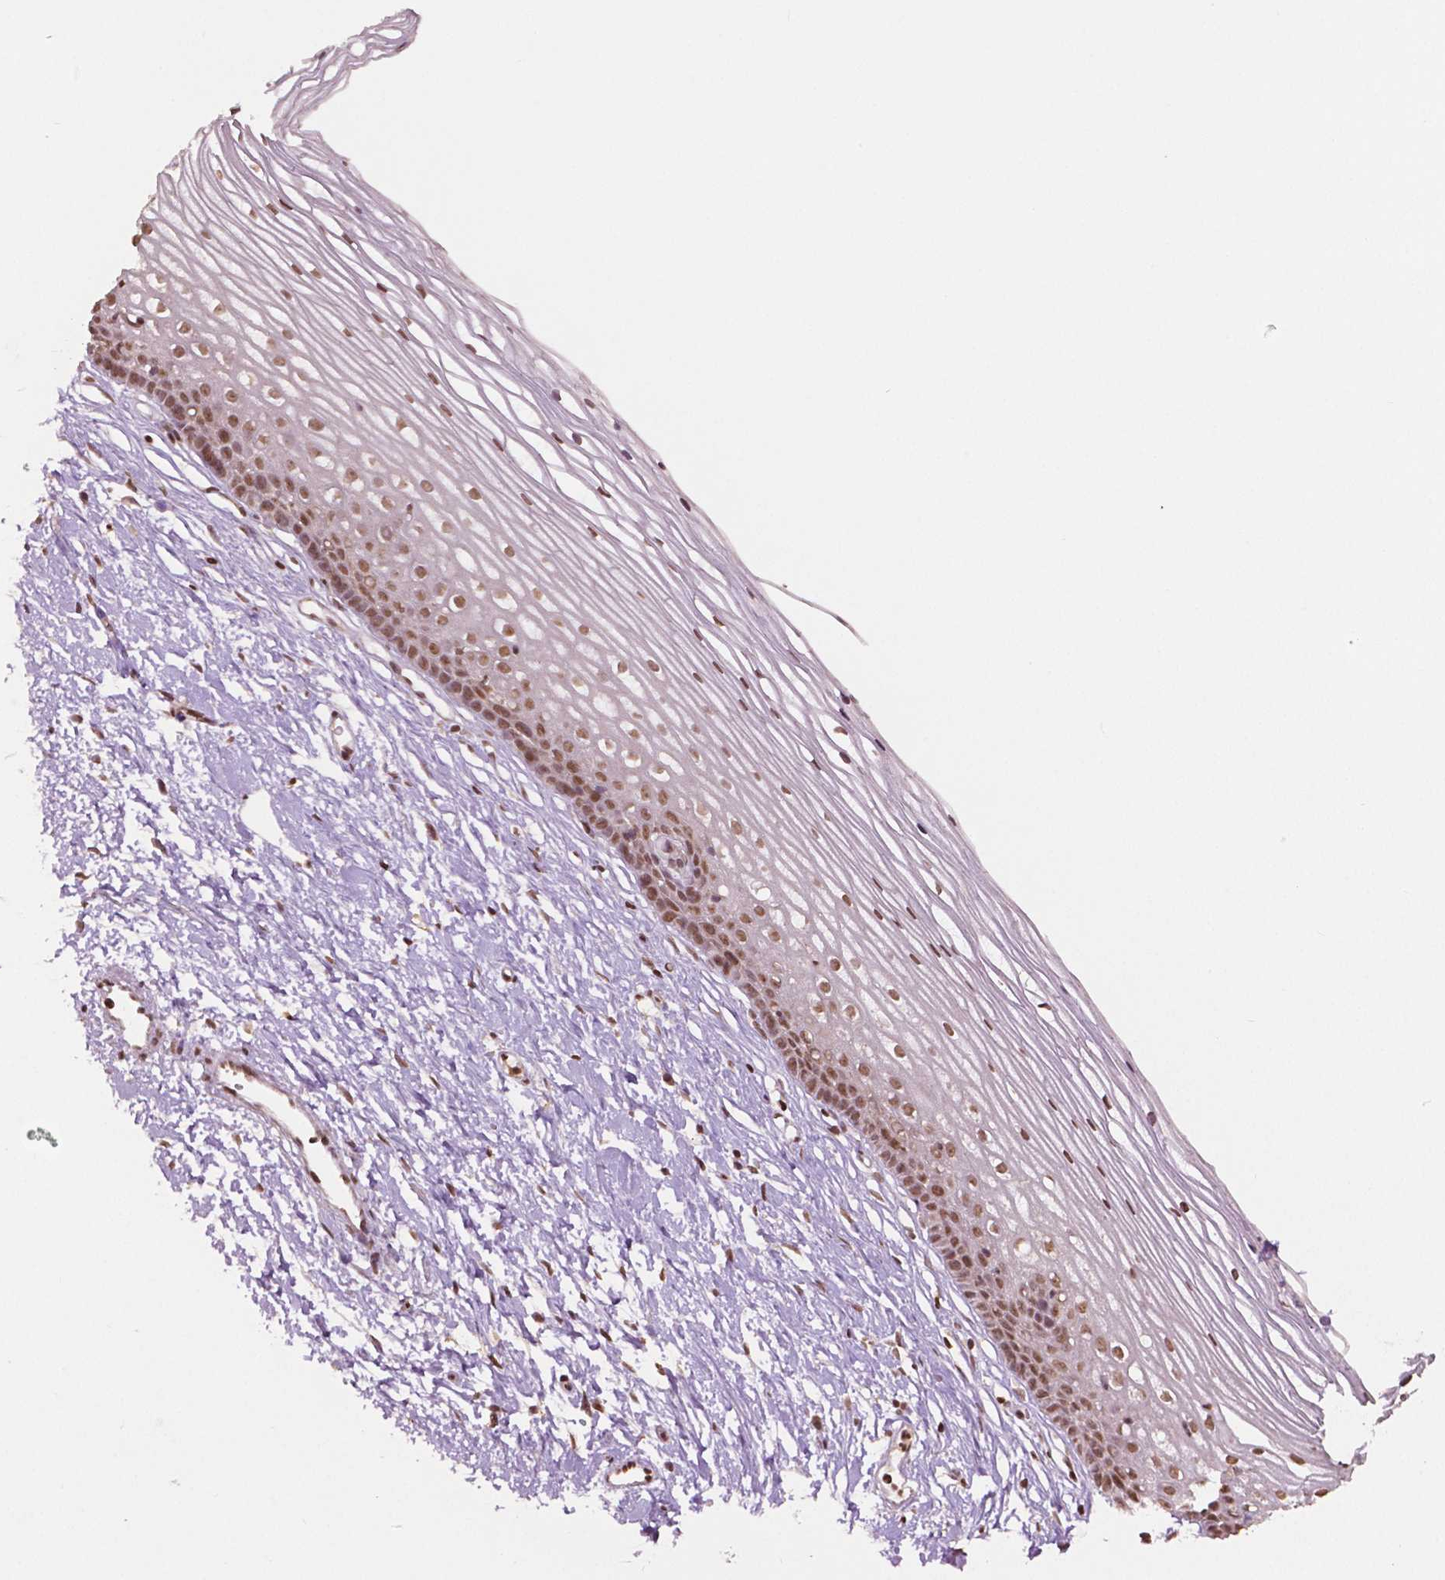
{"staining": {"intensity": "moderate", "quantity": ">75%", "location": "nuclear"}, "tissue": "cervix", "cell_type": "Glandular cells", "image_type": "normal", "snomed": [{"axis": "morphology", "description": "Normal tissue, NOS"}, {"axis": "topography", "description": "Cervix"}], "caption": "Protein analysis of normal cervix demonstrates moderate nuclear staining in about >75% of glandular cells. The staining was performed using DAB (3,3'-diaminobenzidine), with brown indicating positive protein expression. Nuclei are stained blue with hematoxylin.", "gene": "DEK", "patient": {"sex": "female", "age": 40}}